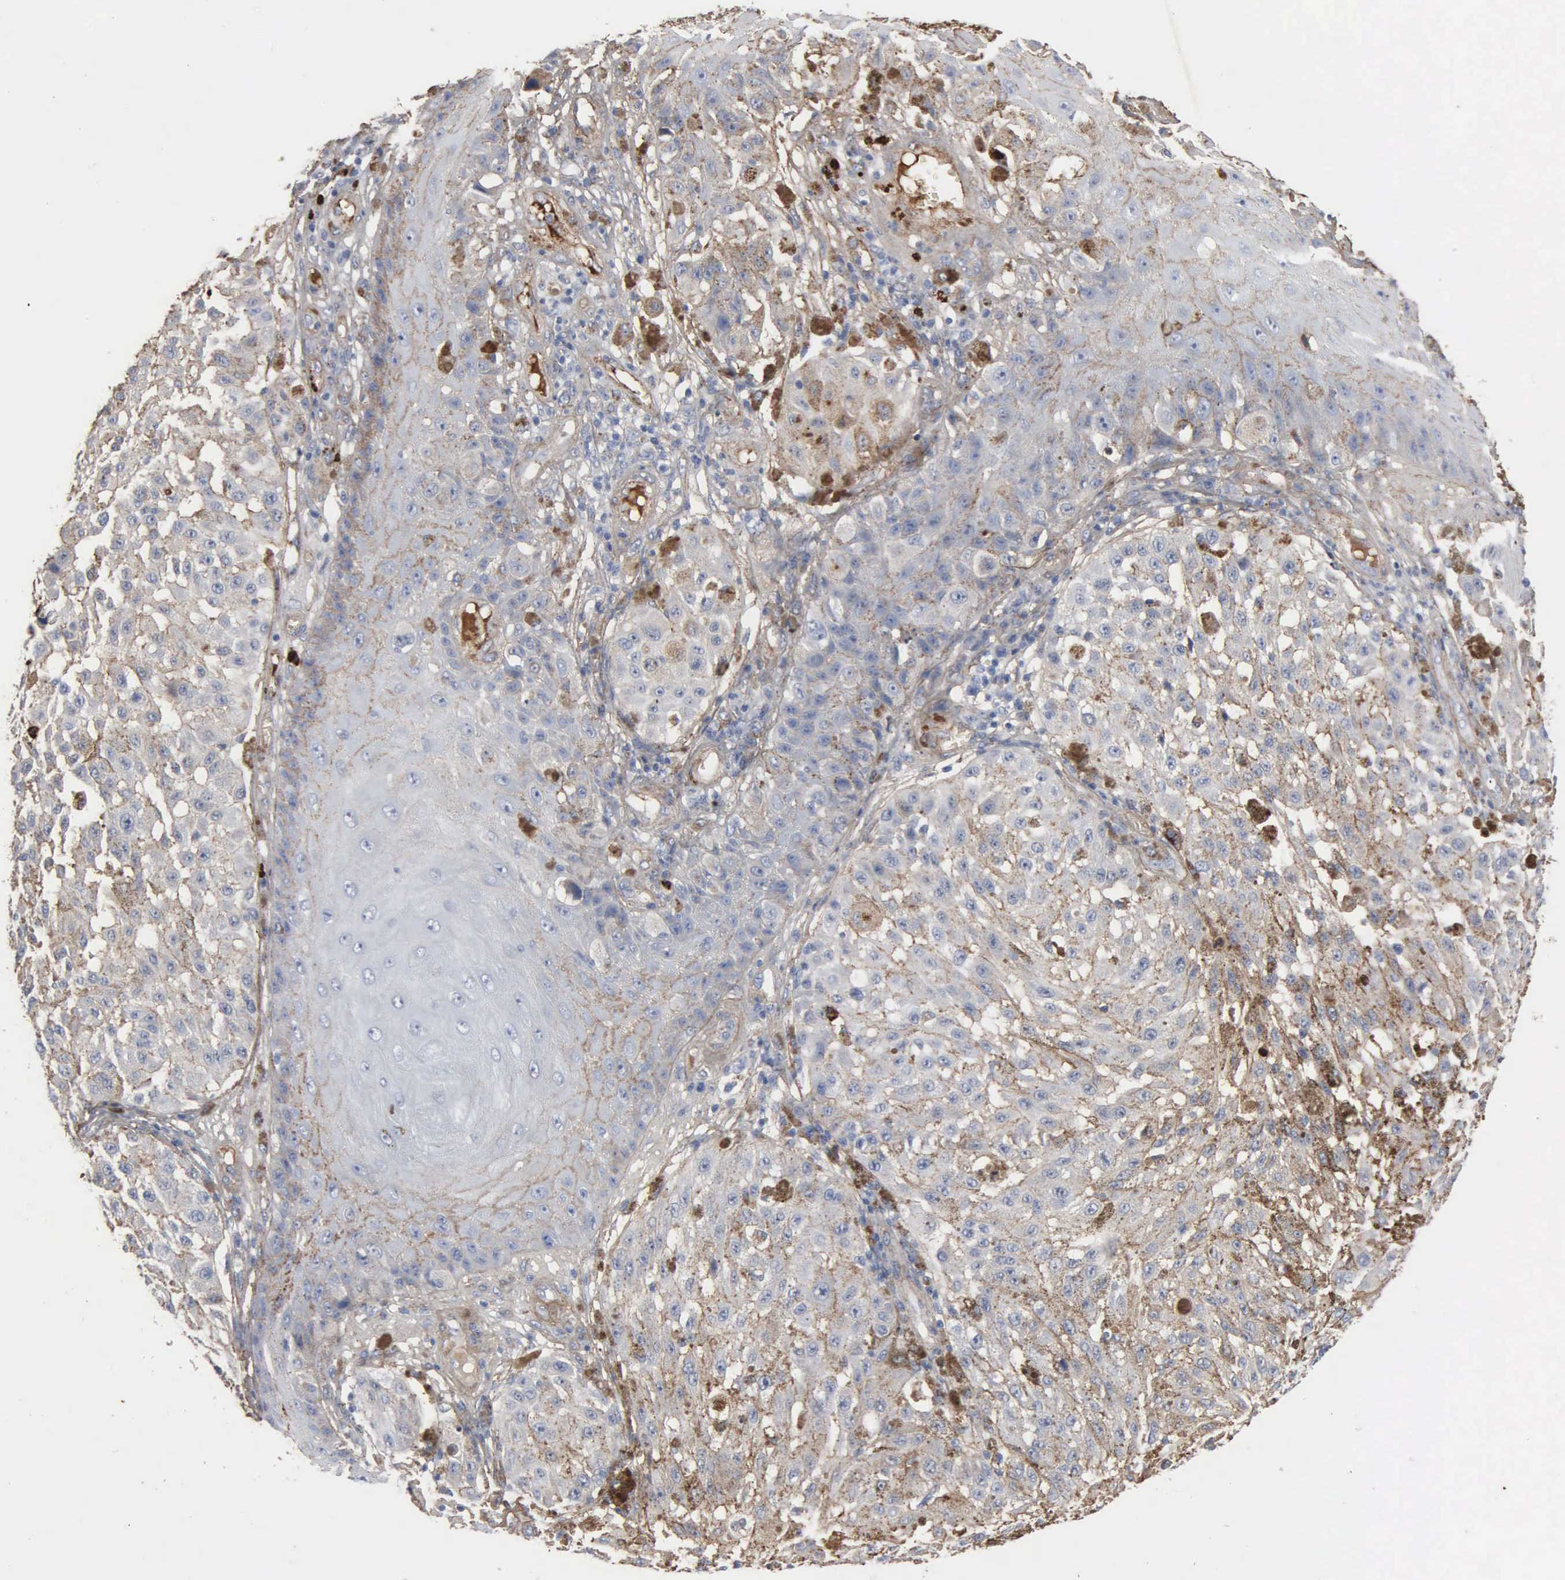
{"staining": {"intensity": "weak", "quantity": "25%-75%", "location": "cytoplasmic/membranous"}, "tissue": "melanoma", "cell_type": "Tumor cells", "image_type": "cancer", "snomed": [{"axis": "morphology", "description": "Malignant melanoma, NOS"}, {"axis": "topography", "description": "Skin"}], "caption": "Tumor cells display low levels of weak cytoplasmic/membranous staining in about 25%-75% of cells in human malignant melanoma.", "gene": "FN1", "patient": {"sex": "female", "age": 64}}